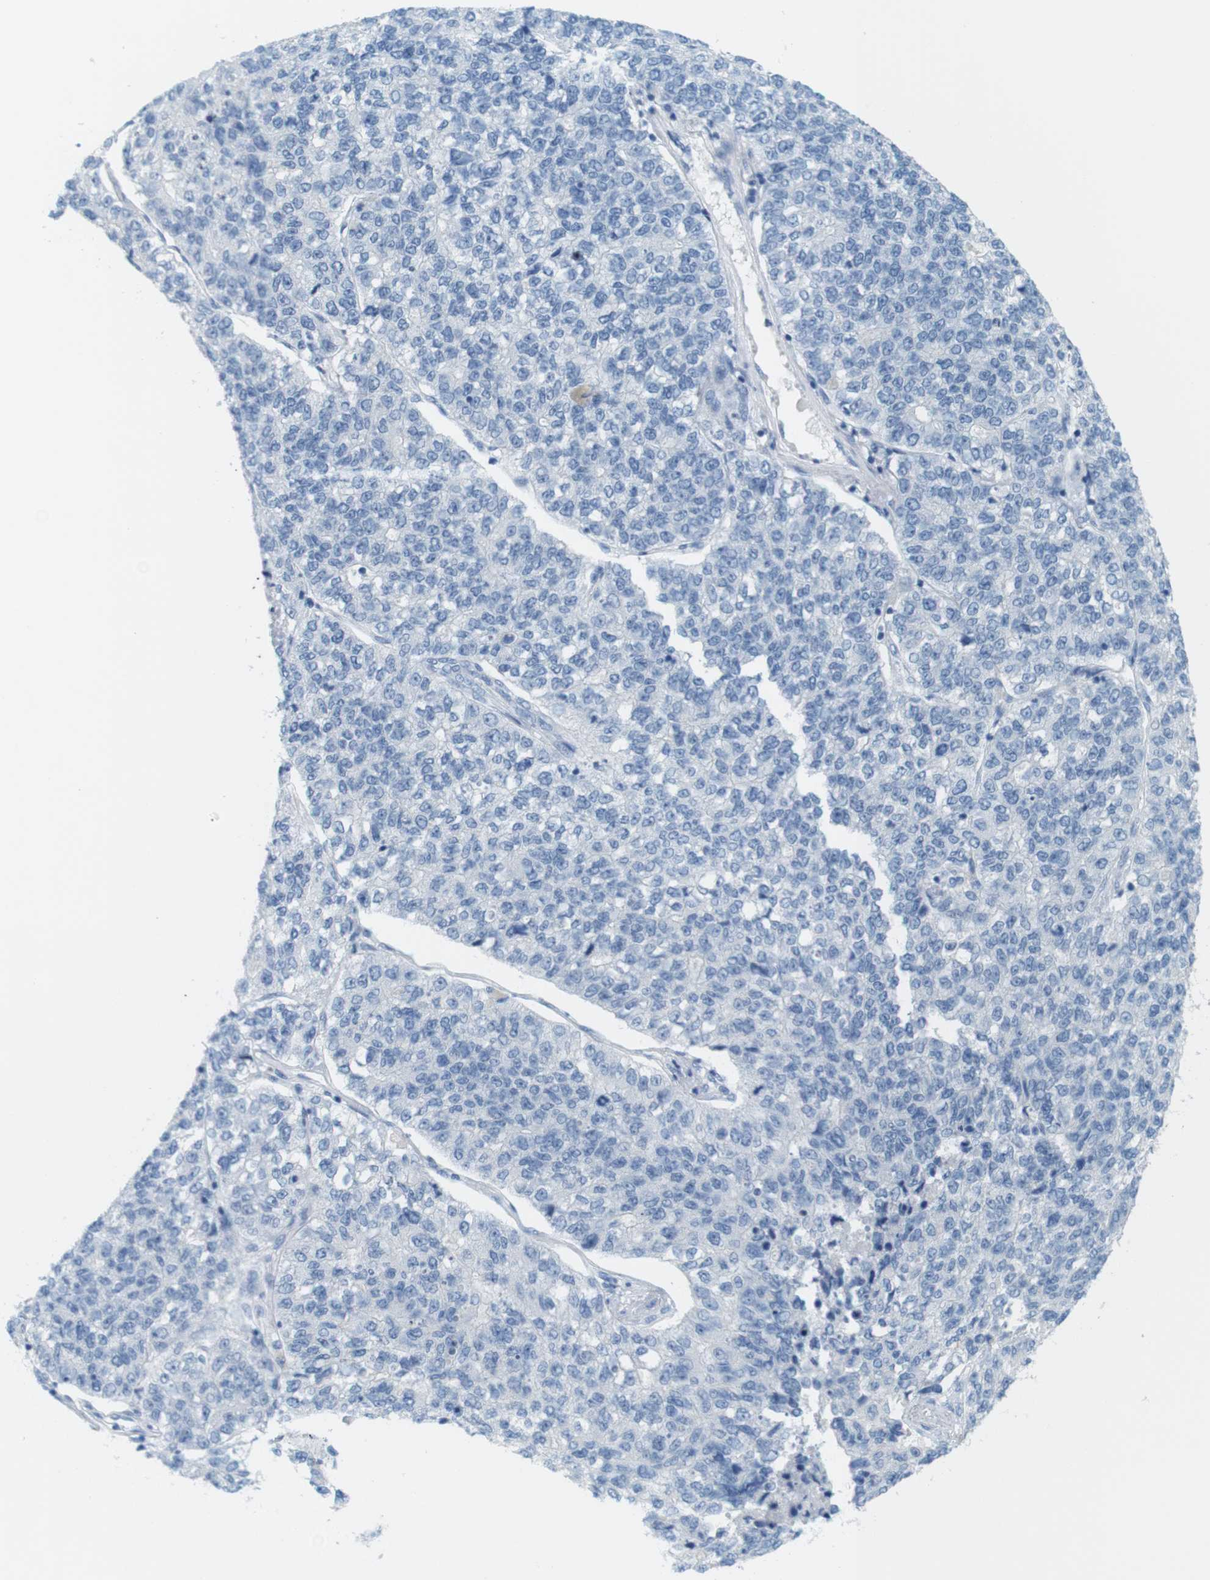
{"staining": {"intensity": "negative", "quantity": "none", "location": "none"}, "tissue": "lung cancer", "cell_type": "Tumor cells", "image_type": "cancer", "snomed": [{"axis": "morphology", "description": "Adenocarcinoma, NOS"}, {"axis": "topography", "description": "Lung"}], "caption": "This is an immunohistochemistry photomicrograph of adenocarcinoma (lung). There is no staining in tumor cells.", "gene": "MYH9", "patient": {"sex": "male", "age": 49}}